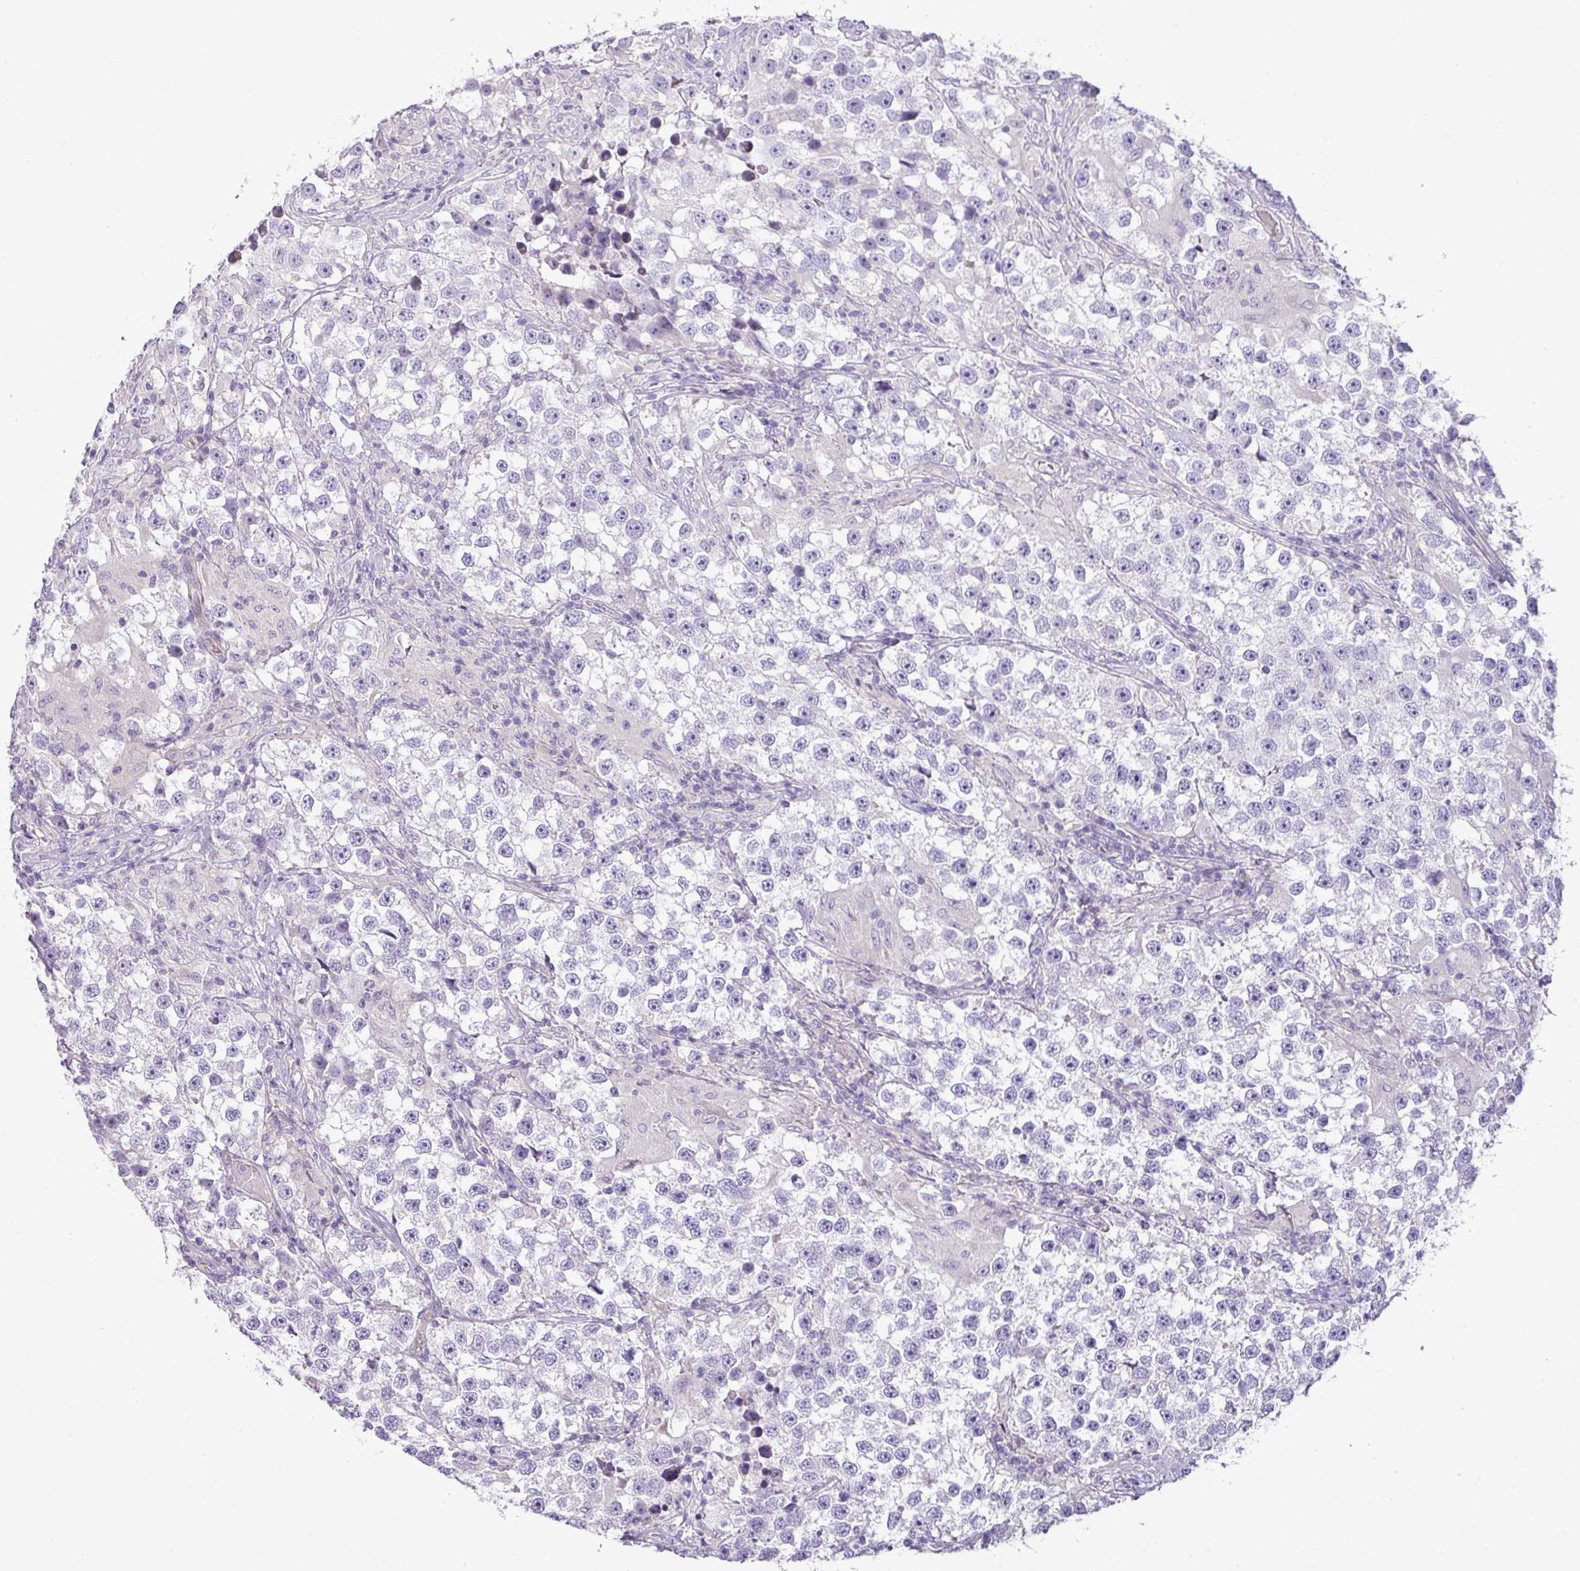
{"staining": {"intensity": "negative", "quantity": "none", "location": "none"}, "tissue": "testis cancer", "cell_type": "Tumor cells", "image_type": "cancer", "snomed": [{"axis": "morphology", "description": "Seminoma, NOS"}, {"axis": "topography", "description": "Testis"}], "caption": "This micrograph is of testis cancer stained with immunohistochemistry (IHC) to label a protein in brown with the nuclei are counter-stained blue. There is no staining in tumor cells.", "gene": "PIK3R5", "patient": {"sex": "male", "age": 46}}